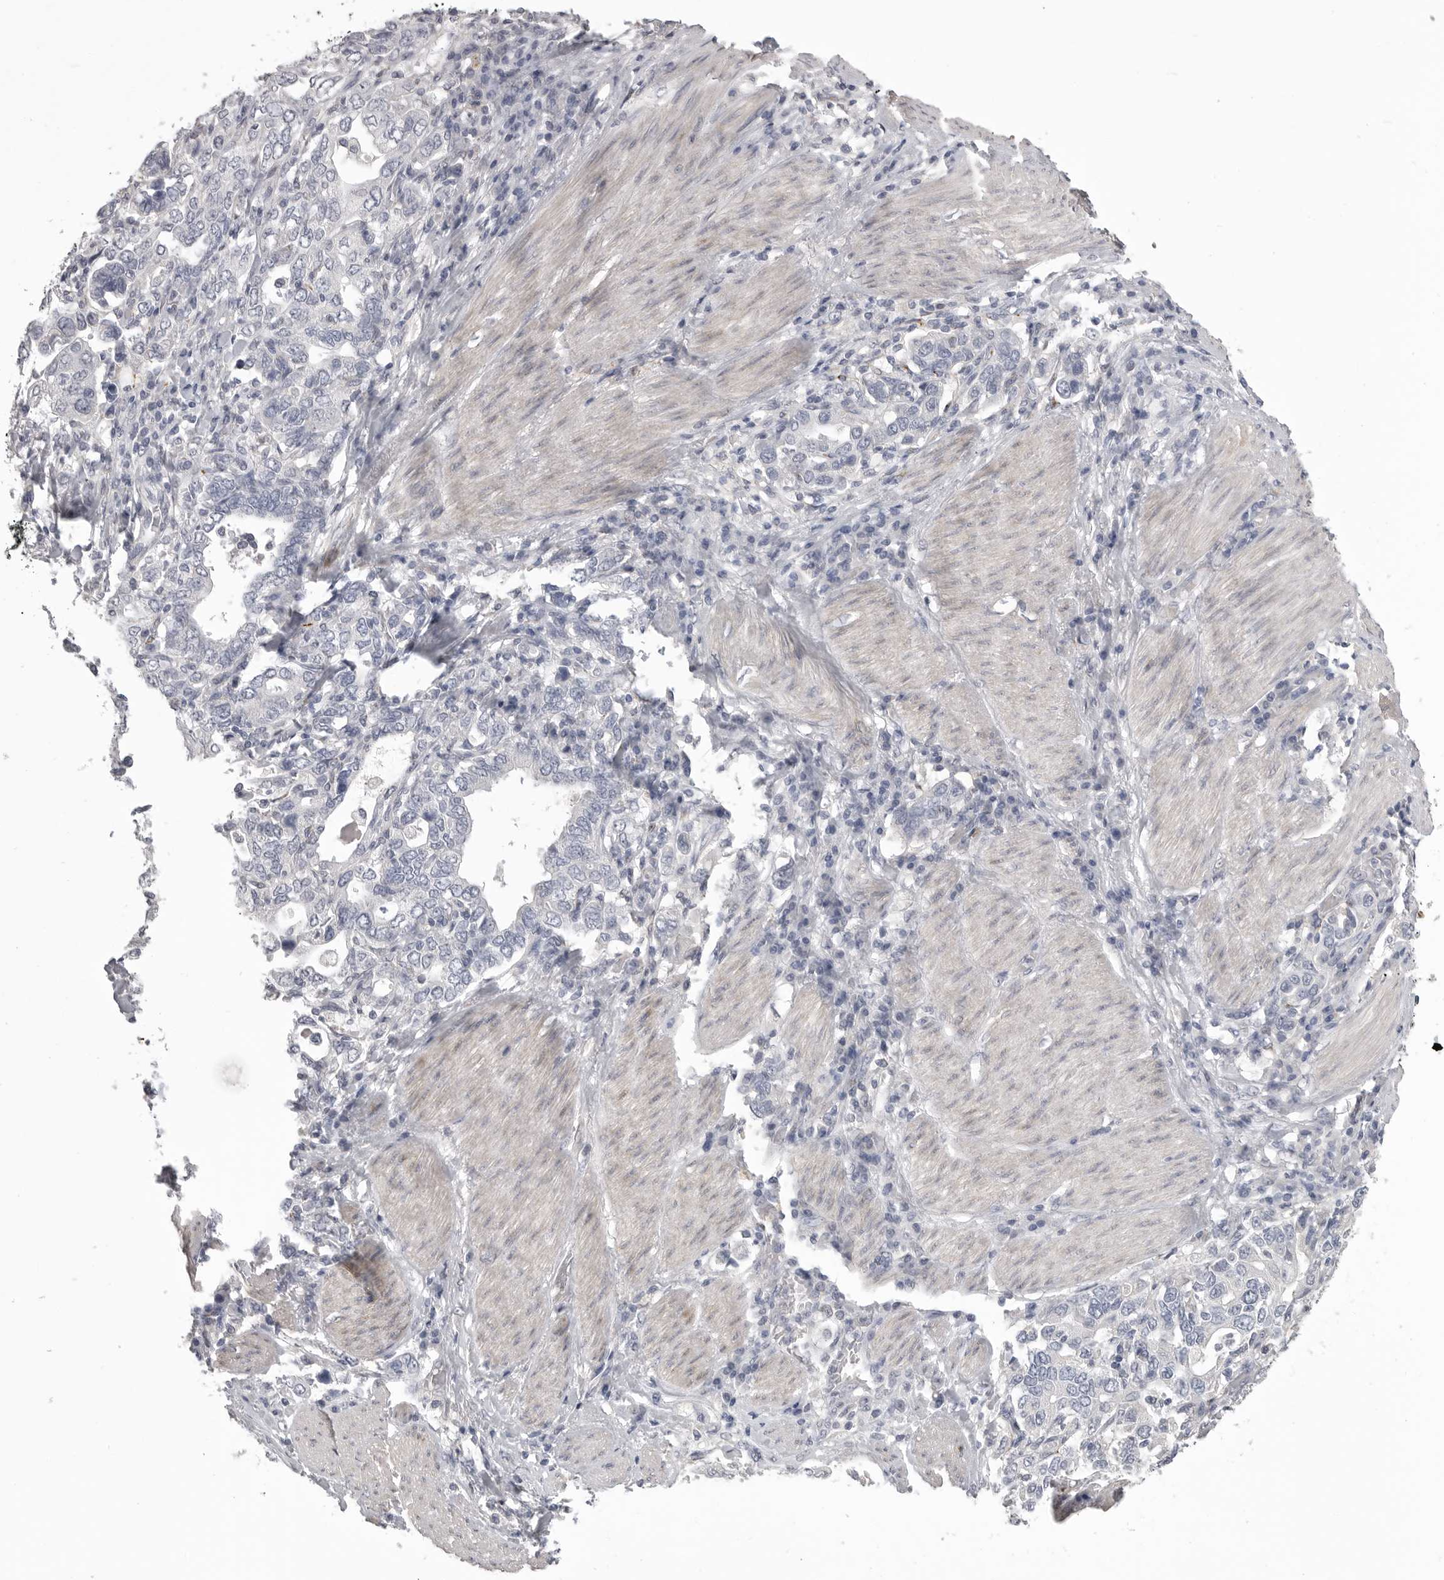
{"staining": {"intensity": "negative", "quantity": "none", "location": "none"}, "tissue": "stomach cancer", "cell_type": "Tumor cells", "image_type": "cancer", "snomed": [{"axis": "morphology", "description": "Adenocarcinoma, NOS"}, {"axis": "topography", "description": "Stomach, upper"}], "caption": "The immunohistochemistry (IHC) micrograph has no significant staining in tumor cells of stomach cancer tissue.", "gene": "SERPING1", "patient": {"sex": "male", "age": 62}}